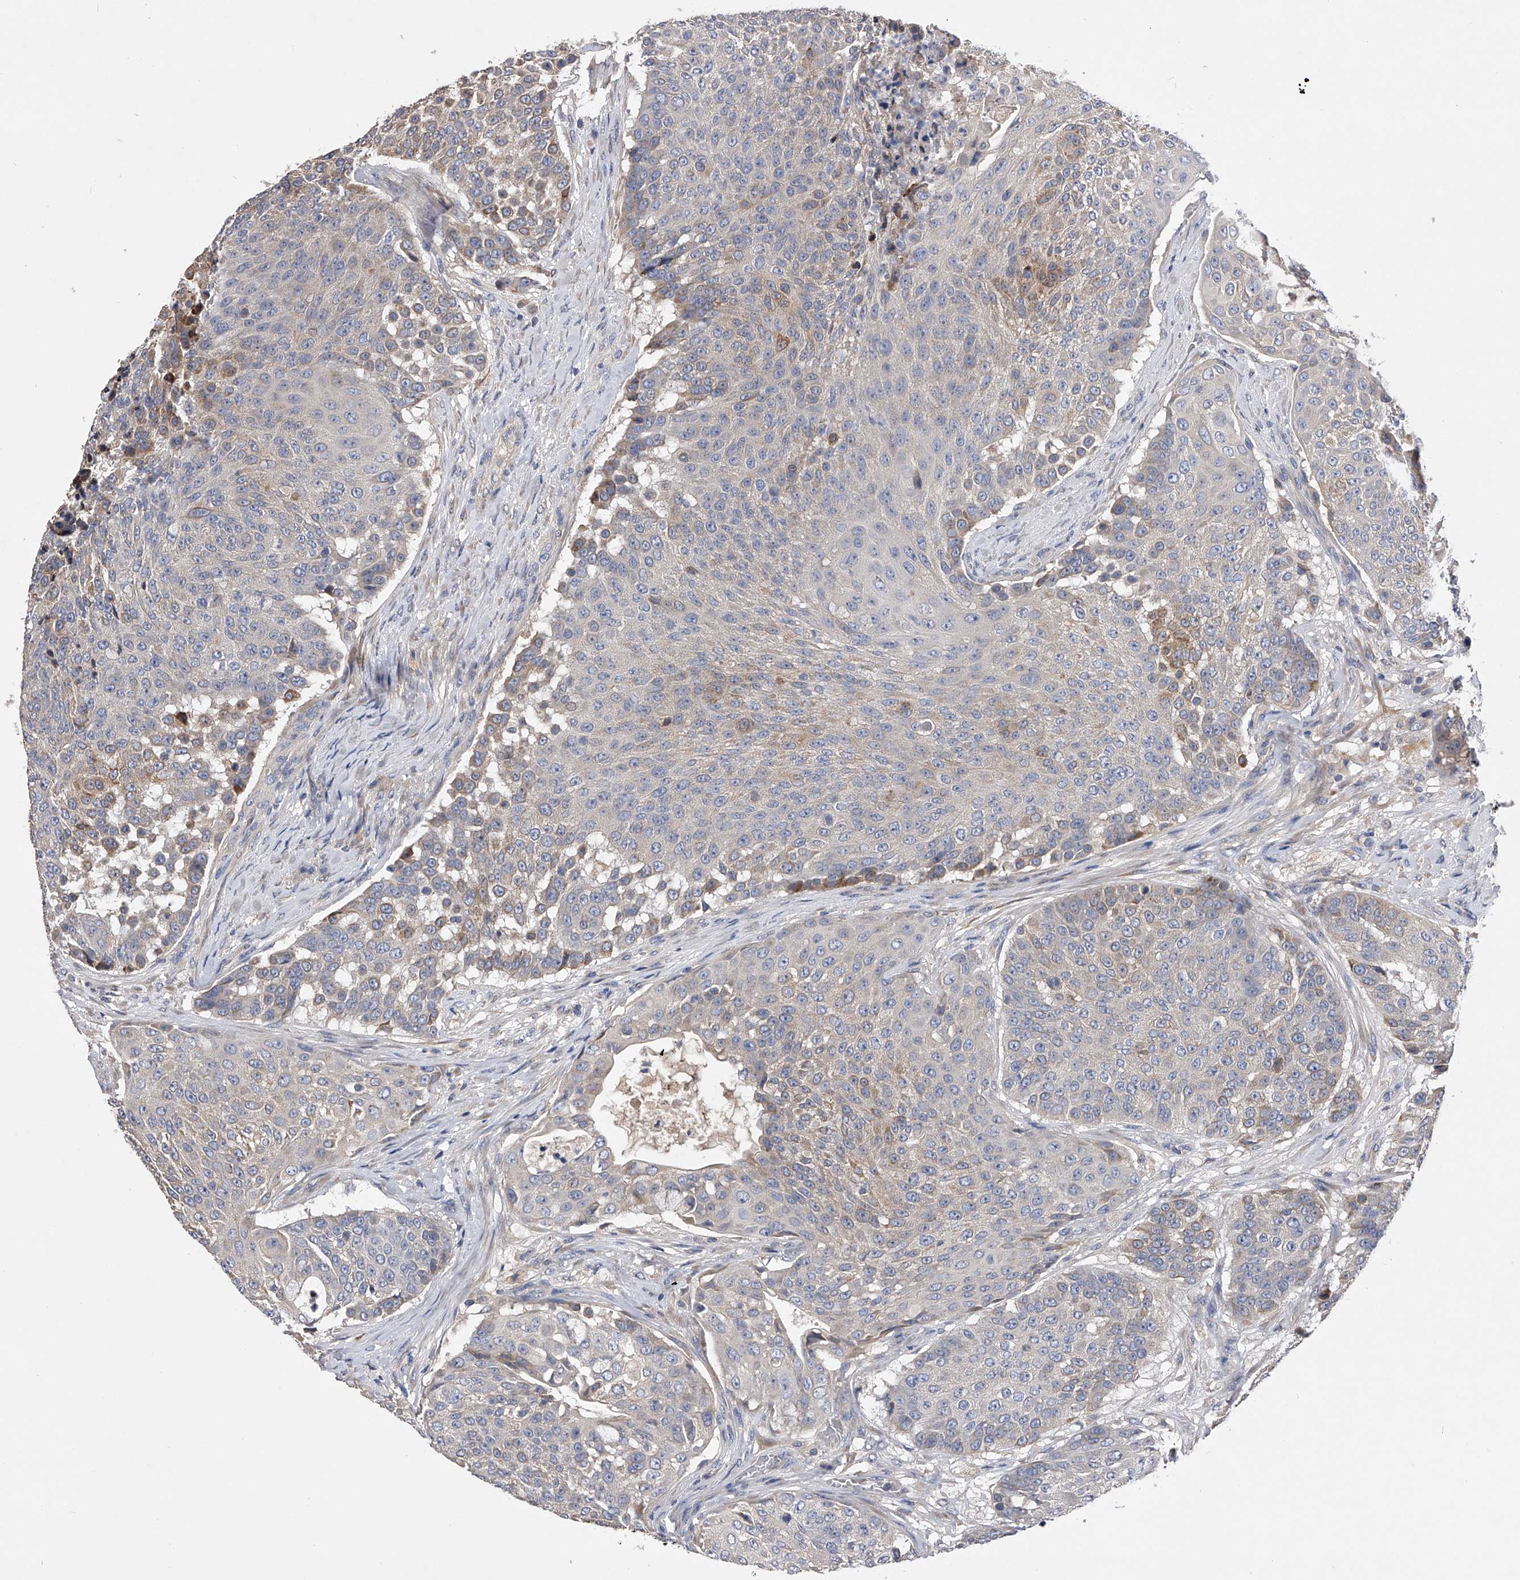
{"staining": {"intensity": "weak", "quantity": "<25%", "location": "cytoplasmic/membranous"}, "tissue": "urothelial cancer", "cell_type": "Tumor cells", "image_type": "cancer", "snomed": [{"axis": "morphology", "description": "Urothelial carcinoma, High grade"}, {"axis": "topography", "description": "Urinary bladder"}], "caption": "Immunohistochemistry (IHC) micrograph of urothelial cancer stained for a protein (brown), which demonstrates no staining in tumor cells. (Brightfield microscopy of DAB immunohistochemistry (IHC) at high magnification).", "gene": "ARL4C", "patient": {"sex": "female", "age": 63}}